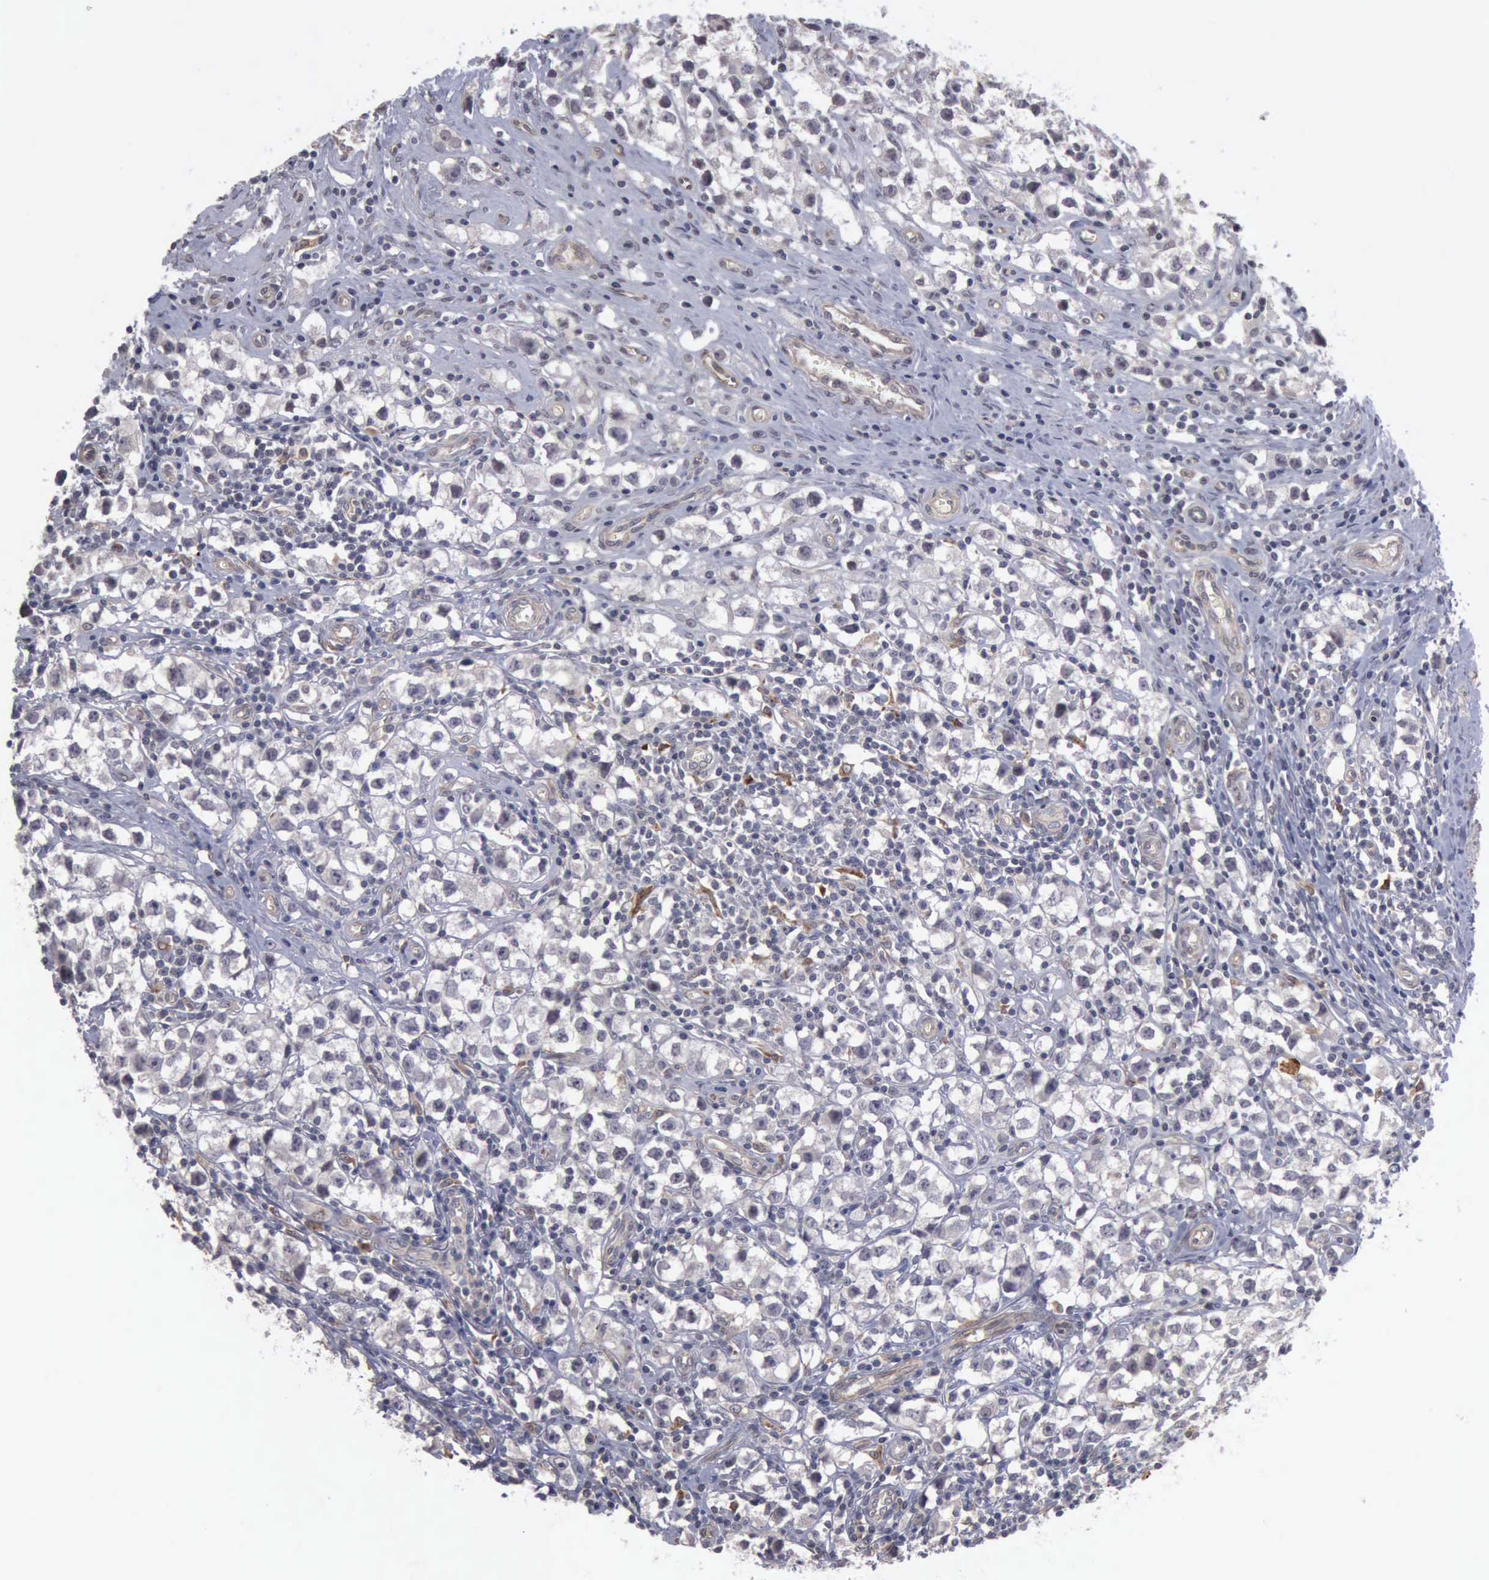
{"staining": {"intensity": "negative", "quantity": "none", "location": "none"}, "tissue": "testis cancer", "cell_type": "Tumor cells", "image_type": "cancer", "snomed": [{"axis": "morphology", "description": "Seminoma, NOS"}, {"axis": "topography", "description": "Testis"}], "caption": "Immunohistochemistry (IHC) histopathology image of human seminoma (testis) stained for a protein (brown), which shows no expression in tumor cells. (Stains: DAB (3,3'-diaminobenzidine) IHC with hematoxylin counter stain, Microscopy: brightfield microscopy at high magnification).", "gene": "MMP9", "patient": {"sex": "male", "age": 35}}